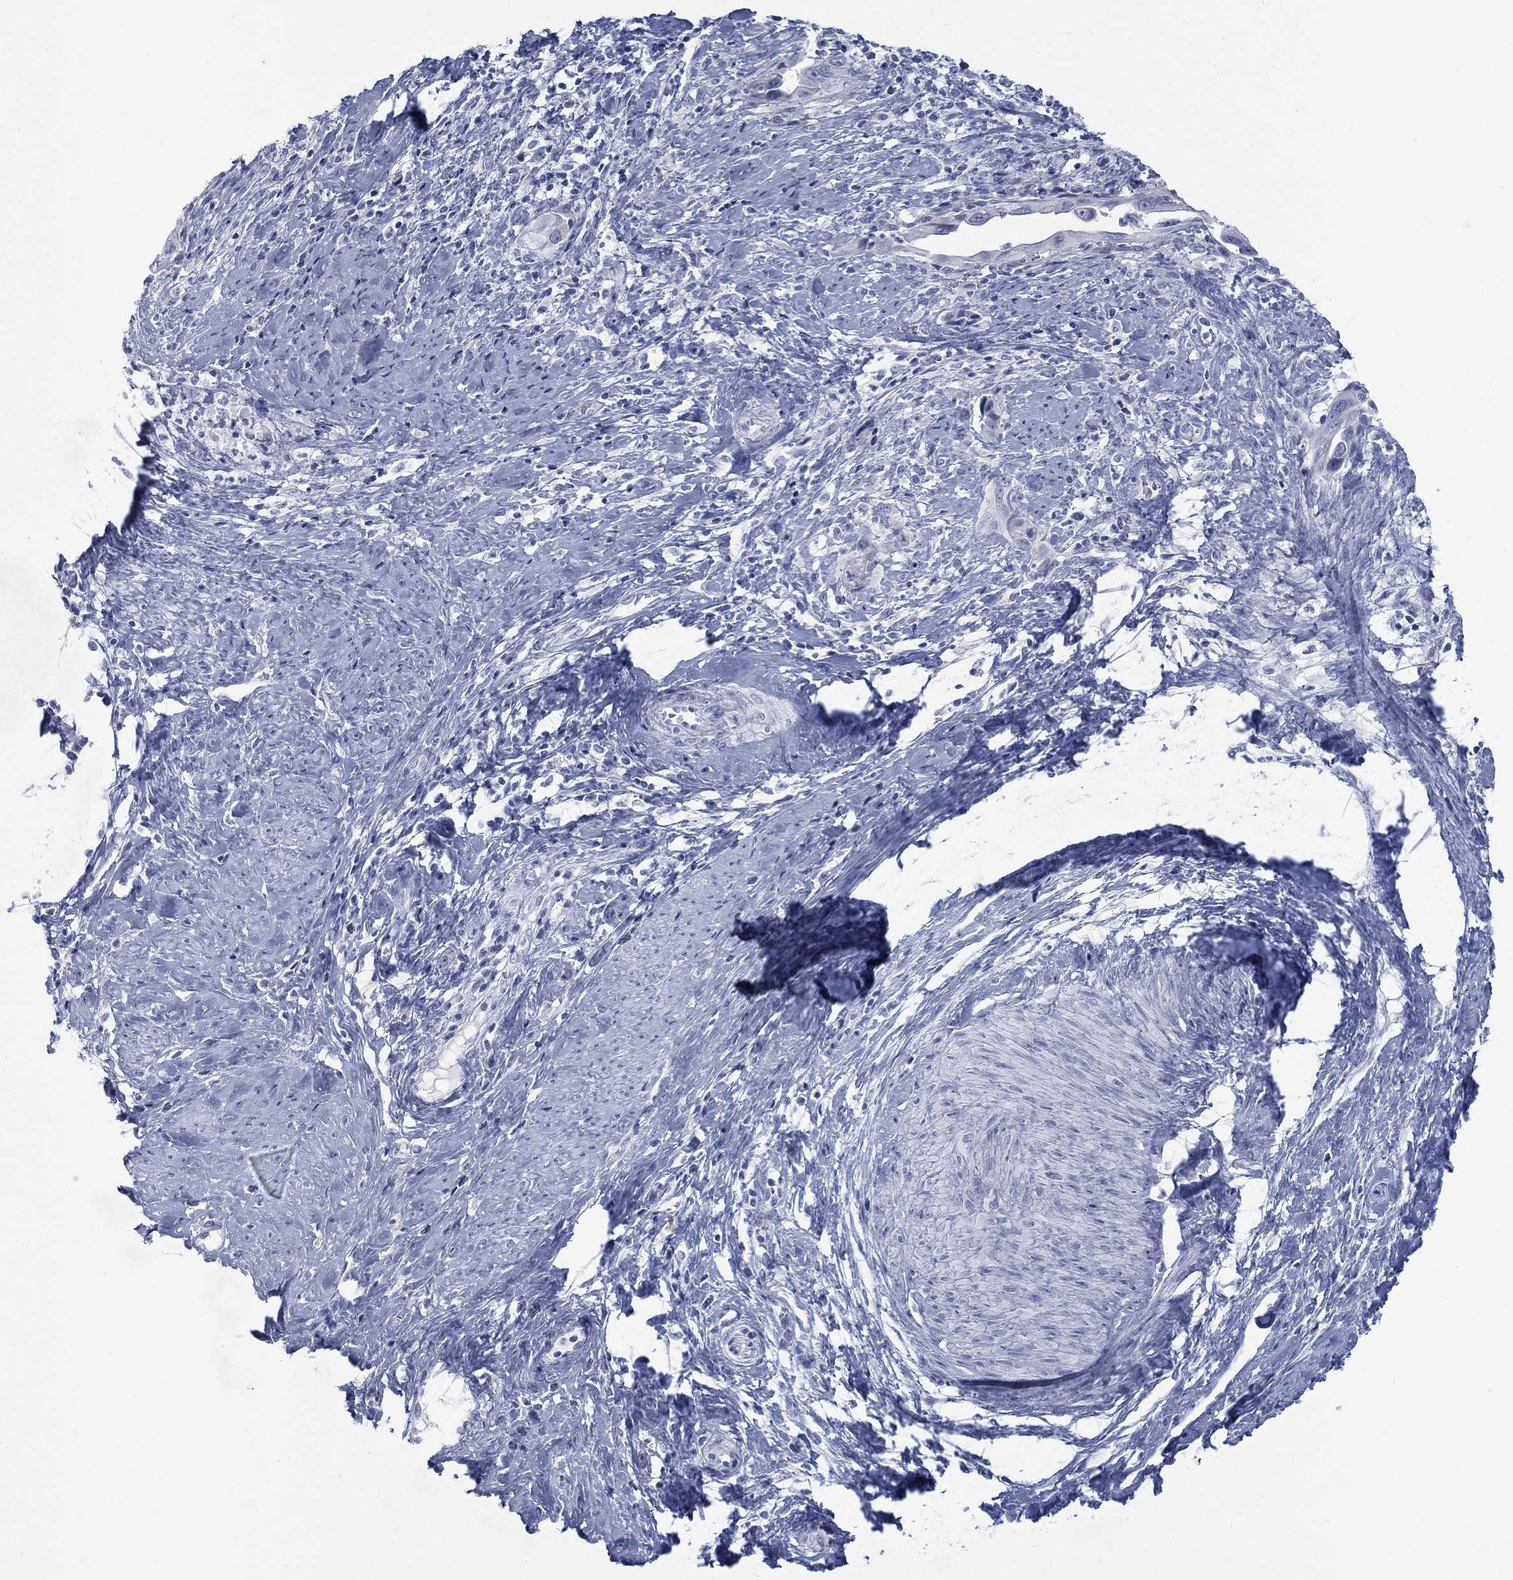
{"staining": {"intensity": "negative", "quantity": "none", "location": "none"}, "tissue": "cervical cancer", "cell_type": "Tumor cells", "image_type": "cancer", "snomed": [{"axis": "morphology", "description": "Adenocarcinoma, NOS"}, {"axis": "topography", "description": "Cervix"}], "caption": "IHC micrograph of neoplastic tissue: human adenocarcinoma (cervical) stained with DAB shows no significant protein expression in tumor cells. Nuclei are stained in blue.", "gene": "RFTN2", "patient": {"sex": "female", "age": 42}}